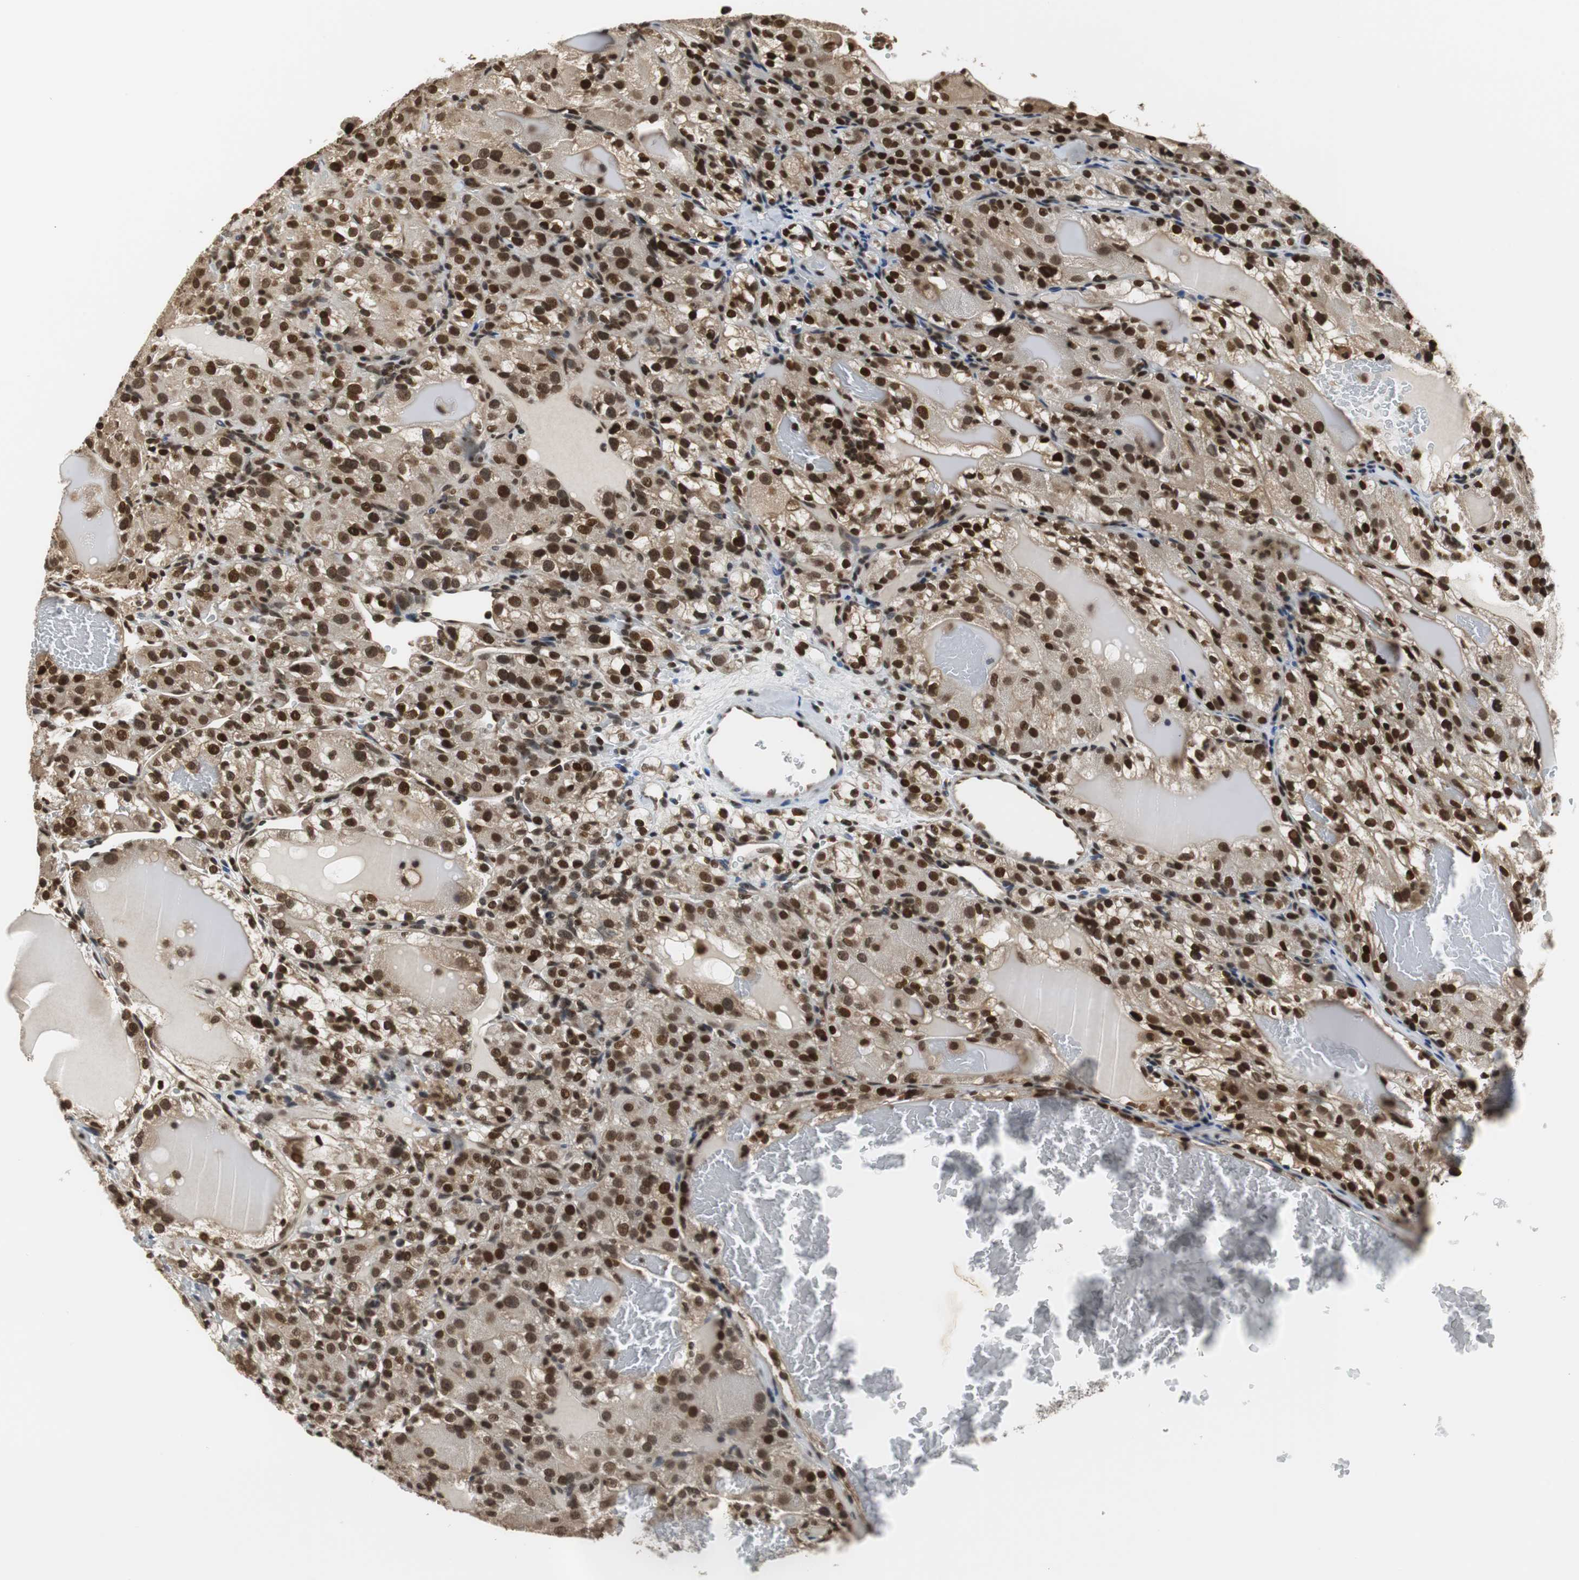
{"staining": {"intensity": "strong", "quantity": ">75%", "location": "nuclear"}, "tissue": "renal cancer", "cell_type": "Tumor cells", "image_type": "cancer", "snomed": [{"axis": "morphology", "description": "Normal tissue, NOS"}, {"axis": "morphology", "description": "Adenocarcinoma, NOS"}, {"axis": "topography", "description": "Kidney"}], "caption": "Immunohistochemical staining of human adenocarcinoma (renal) displays strong nuclear protein positivity in about >75% of tumor cells.", "gene": "REST", "patient": {"sex": "male", "age": 61}}